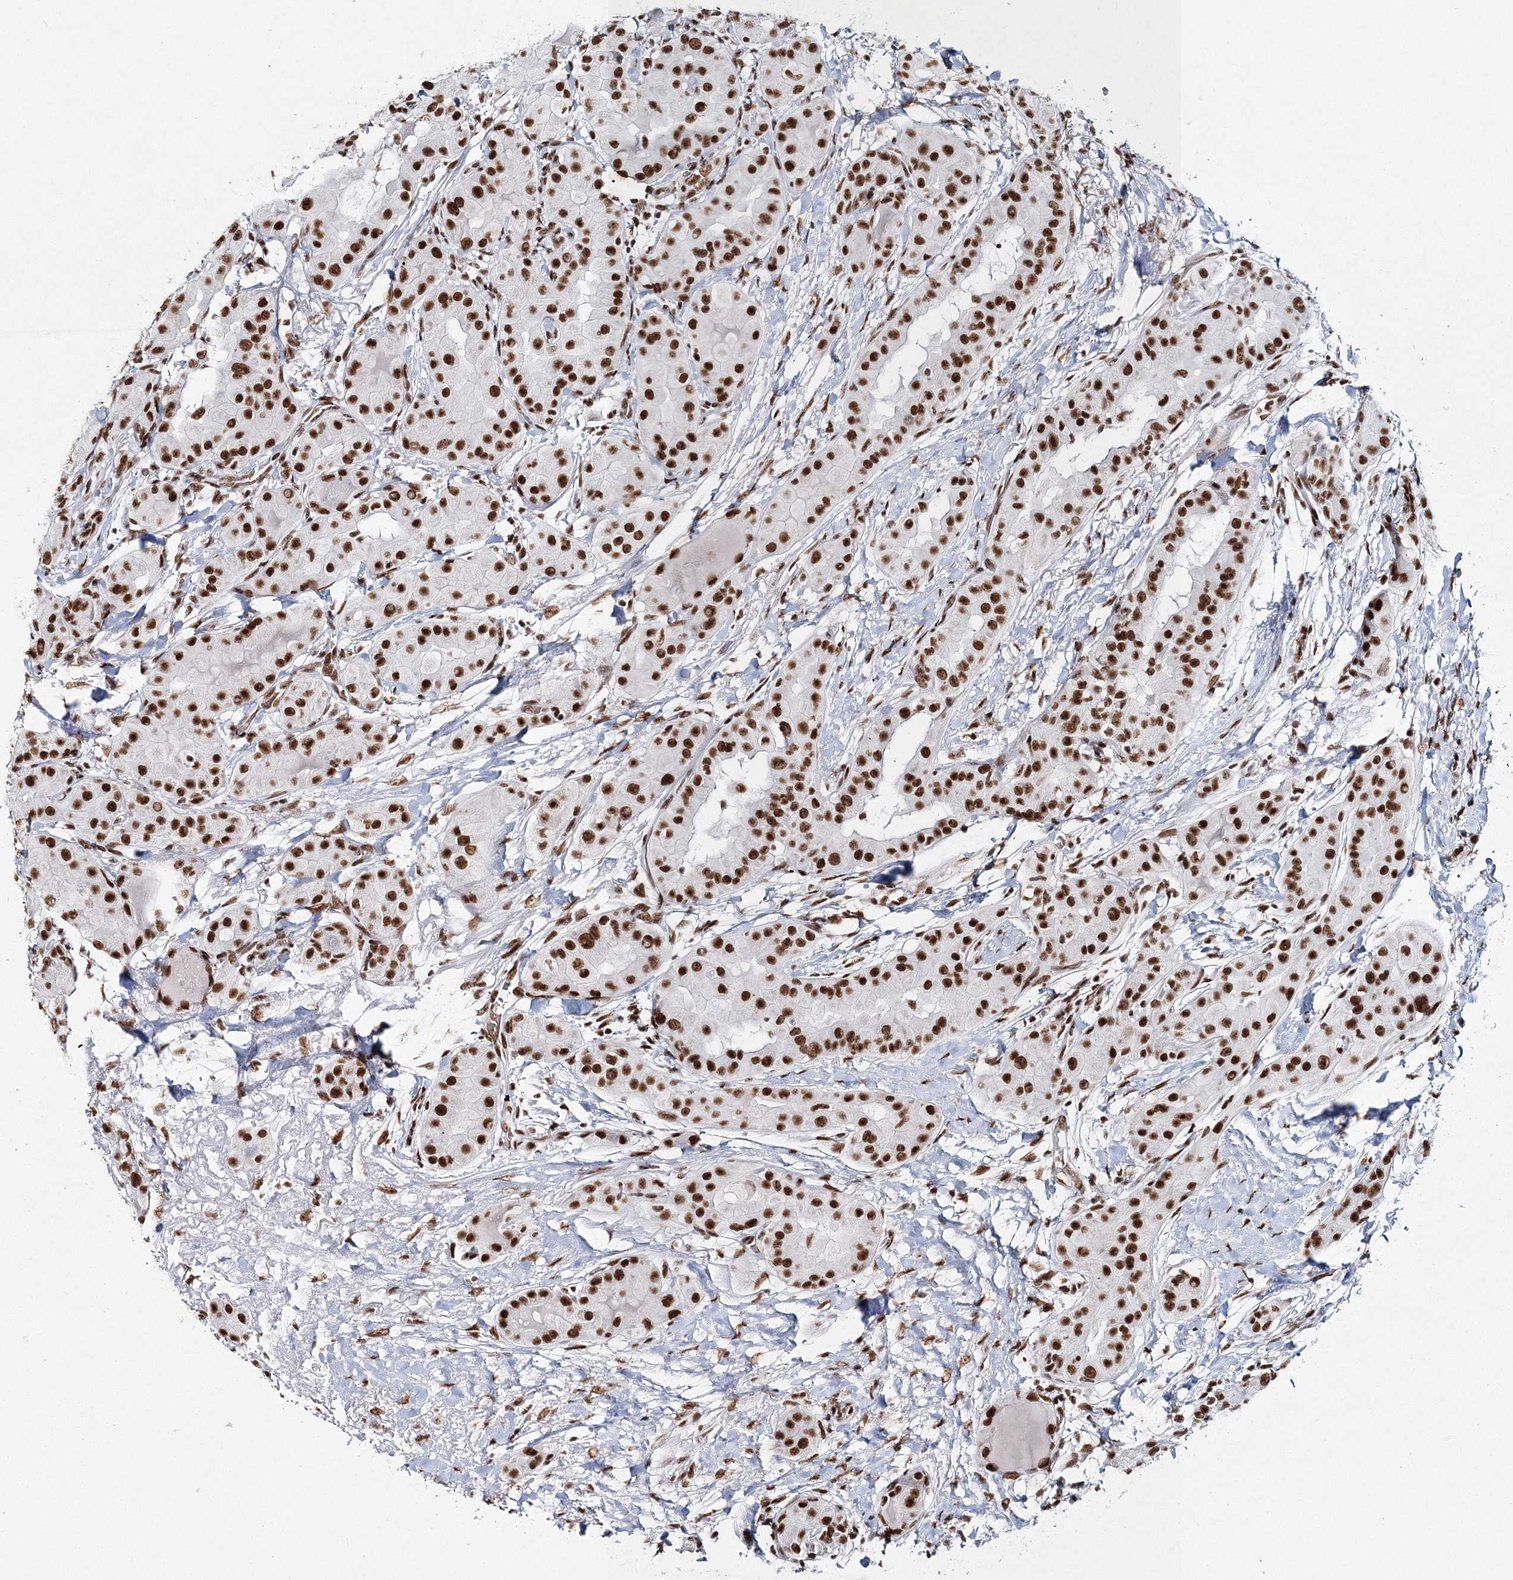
{"staining": {"intensity": "strong", "quantity": ">75%", "location": "nuclear"}, "tissue": "thyroid cancer", "cell_type": "Tumor cells", "image_type": "cancer", "snomed": [{"axis": "morphology", "description": "Papillary adenocarcinoma, NOS"}, {"axis": "topography", "description": "Thyroid gland"}], "caption": "This photomicrograph exhibits immunohistochemistry staining of human papillary adenocarcinoma (thyroid), with high strong nuclear expression in about >75% of tumor cells.", "gene": "QRICH1", "patient": {"sex": "male", "age": 33}}